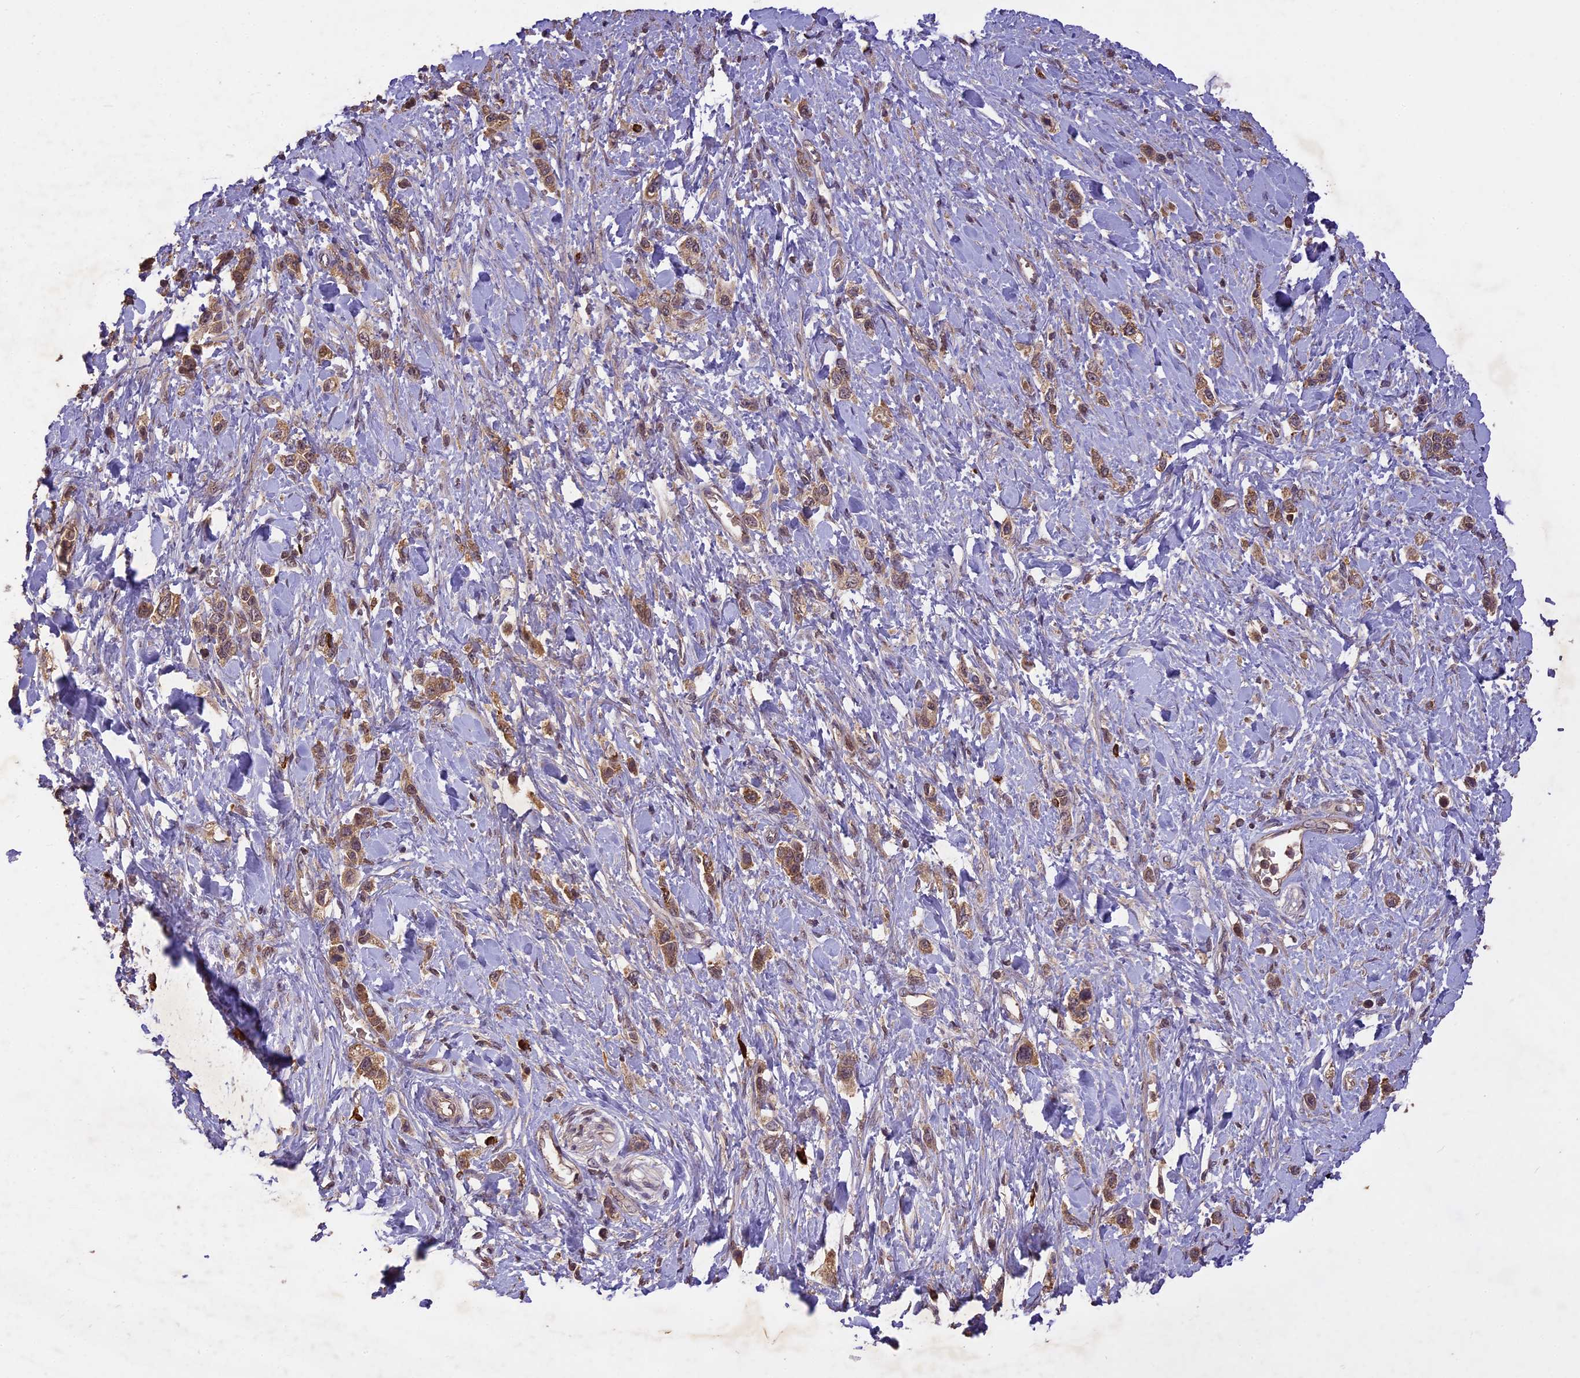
{"staining": {"intensity": "moderate", "quantity": ">75%", "location": "cytoplasmic/membranous"}, "tissue": "stomach cancer", "cell_type": "Tumor cells", "image_type": "cancer", "snomed": [{"axis": "morphology", "description": "Normal tissue, NOS"}, {"axis": "morphology", "description": "Adenocarcinoma, NOS"}, {"axis": "topography", "description": "Stomach, upper"}, {"axis": "topography", "description": "Stomach"}], "caption": "Tumor cells exhibit moderate cytoplasmic/membranous positivity in approximately >75% of cells in stomach cancer (adenocarcinoma).", "gene": "TIGD7", "patient": {"sex": "female", "age": 65}}